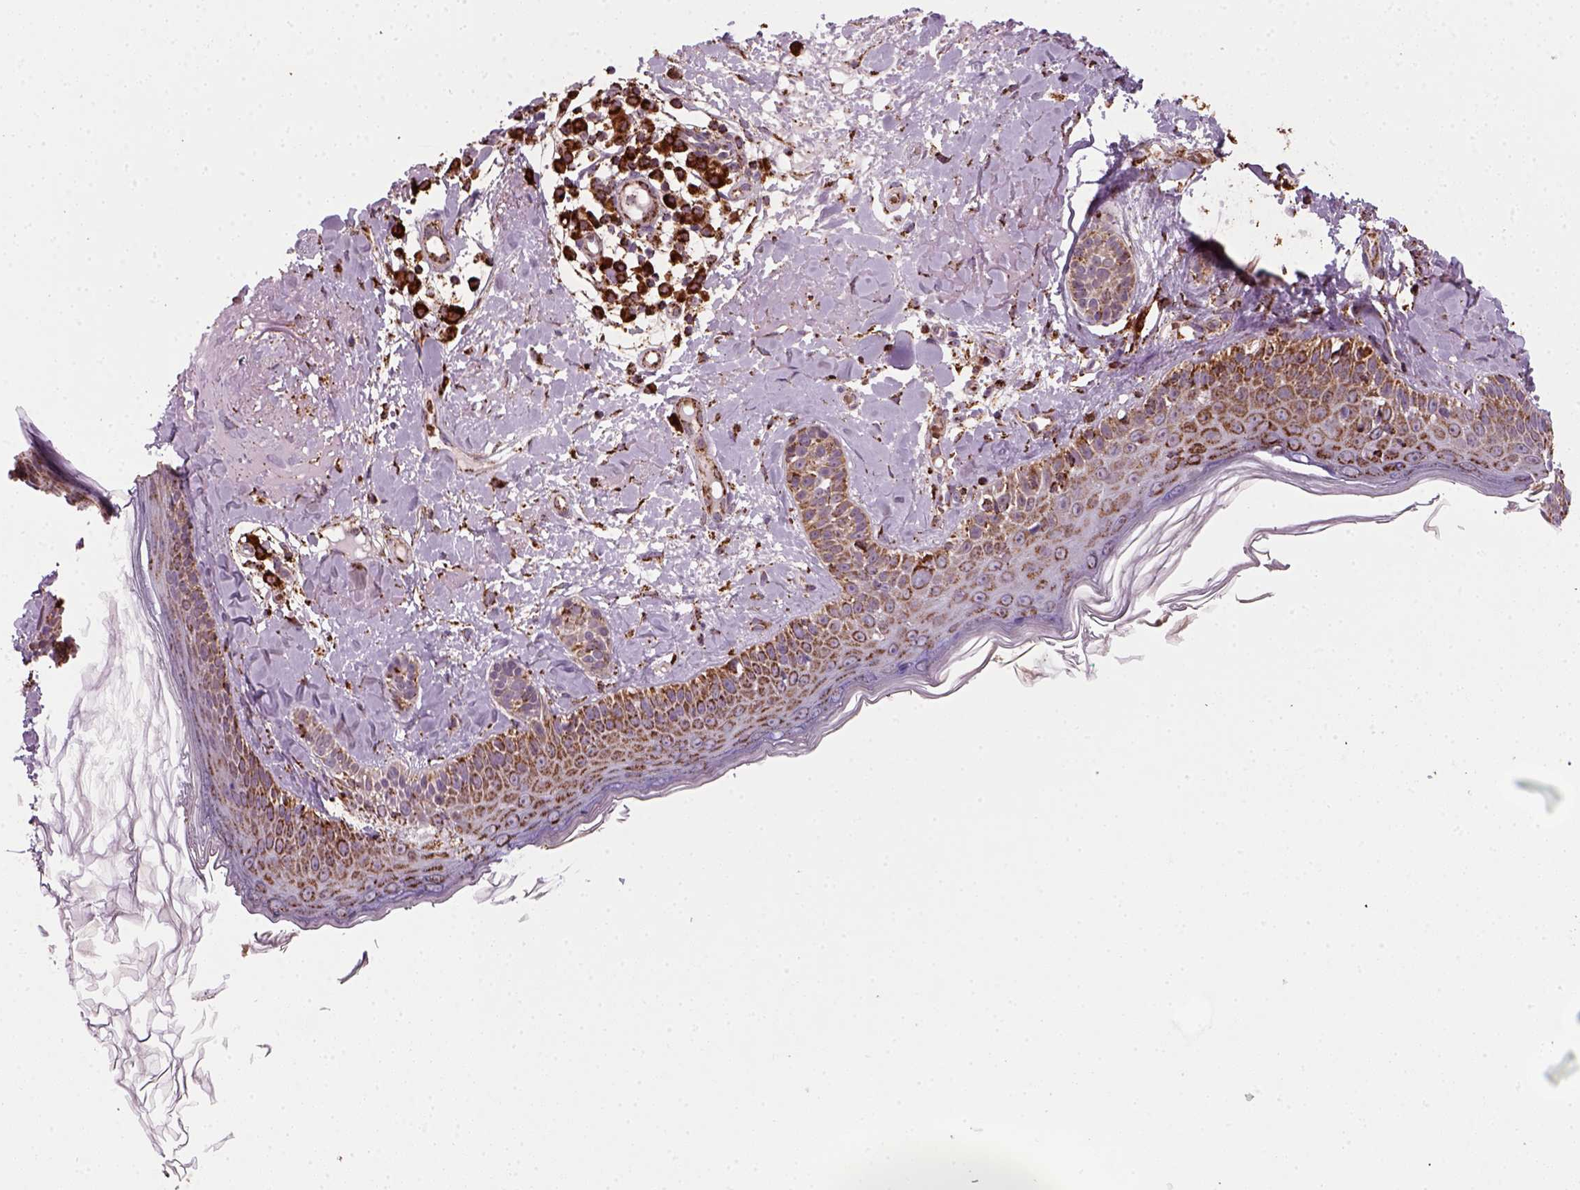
{"staining": {"intensity": "strong", "quantity": ">75%", "location": "cytoplasmic/membranous"}, "tissue": "skin", "cell_type": "Fibroblasts", "image_type": "normal", "snomed": [{"axis": "morphology", "description": "Normal tissue, NOS"}, {"axis": "topography", "description": "Skin"}], "caption": "High-power microscopy captured an IHC image of normal skin, revealing strong cytoplasmic/membranous staining in approximately >75% of fibroblasts. The staining was performed using DAB to visualize the protein expression in brown, while the nuclei were stained in blue with hematoxylin (Magnification: 20x).", "gene": "NUDT16L1", "patient": {"sex": "male", "age": 73}}